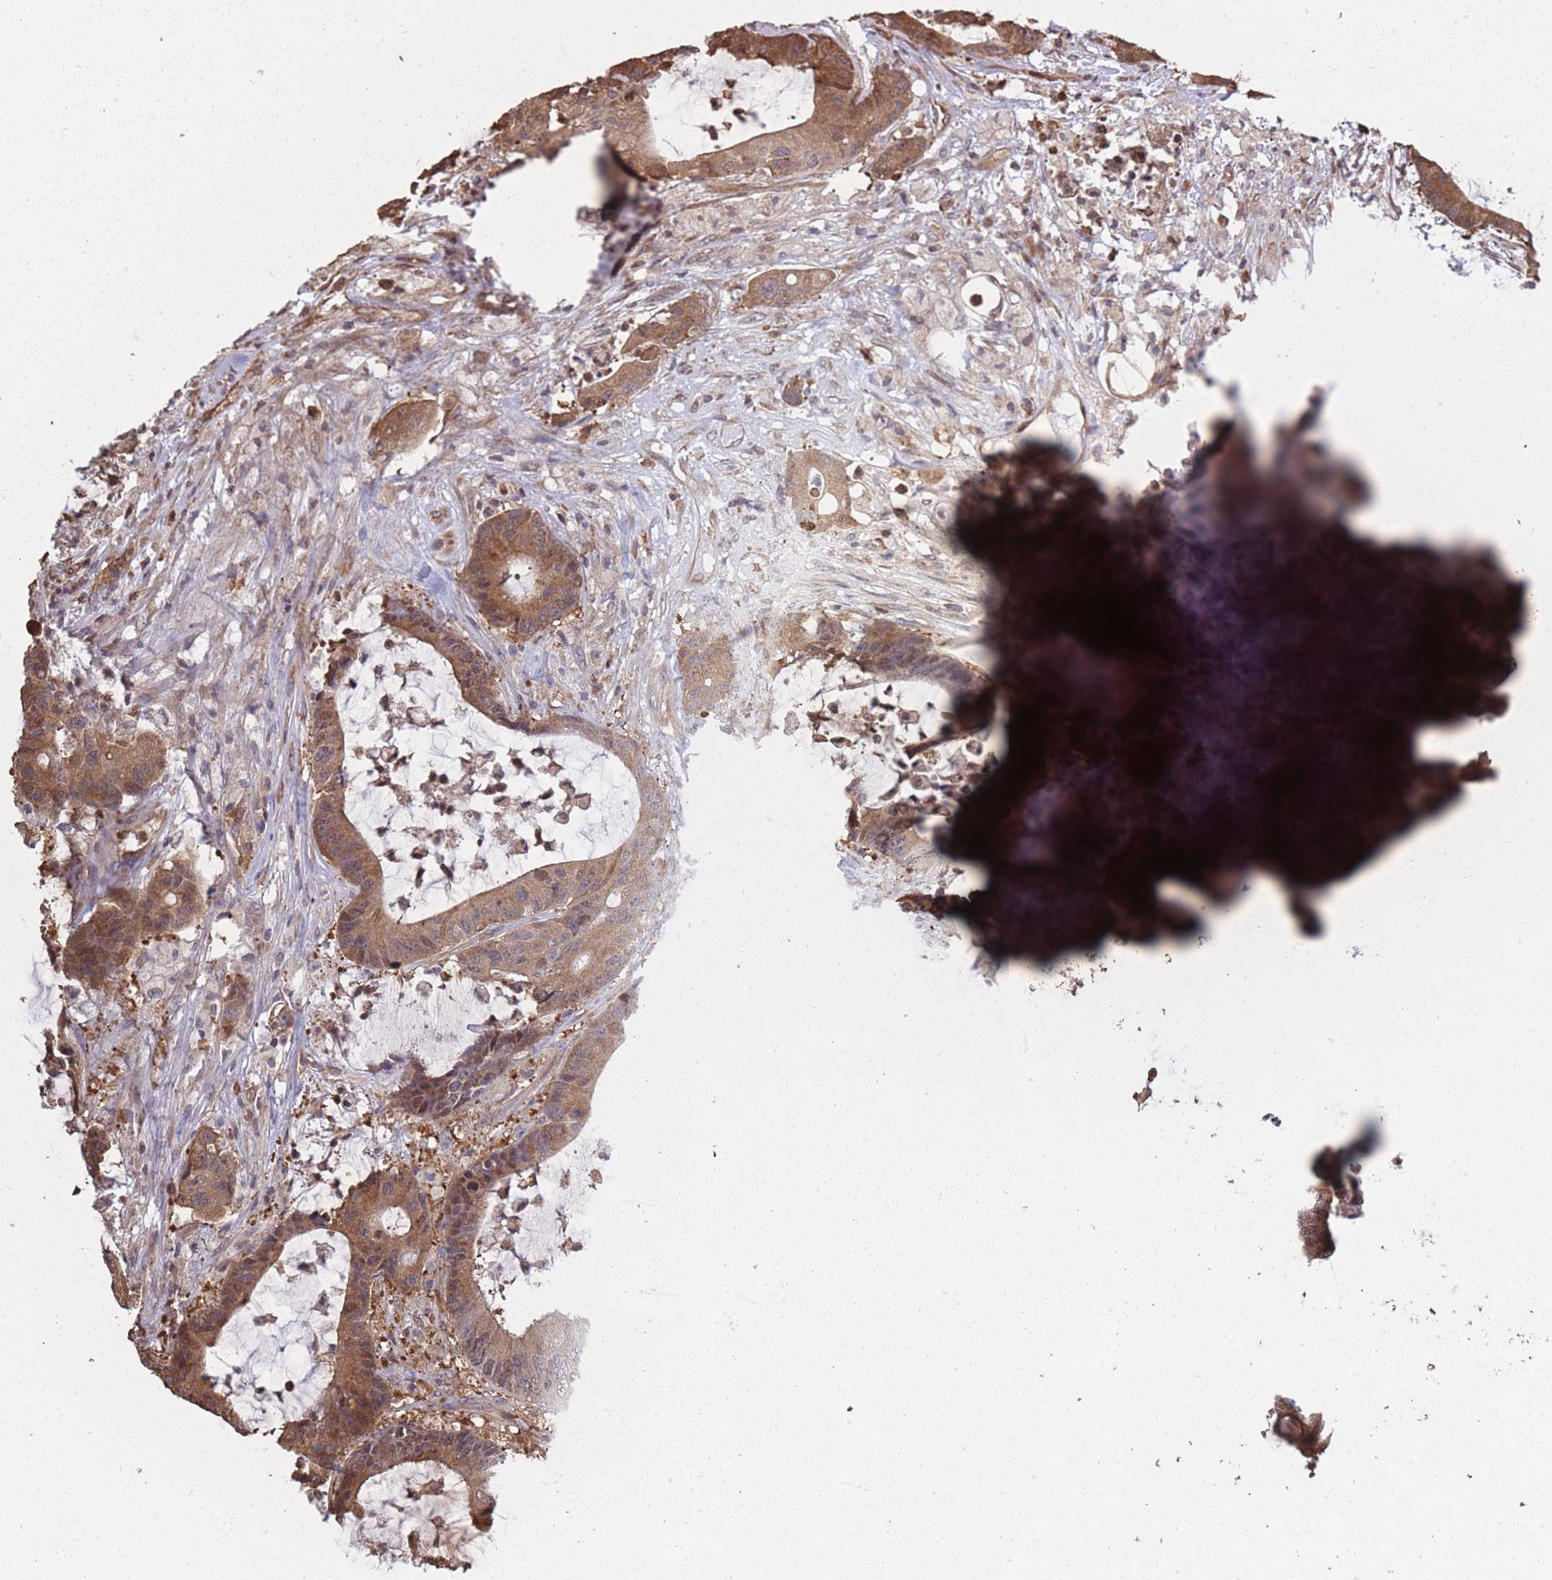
{"staining": {"intensity": "moderate", "quantity": ">75%", "location": "cytoplasmic/membranous"}, "tissue": "colorectal cancer", "cell_type": "Tumor cells", "image_type": "cancer", "snomed": [{"axis": "morphology", "description": "Adenocarcinoma, NOS"}, {"axis": "topography", "description": "Colon"}], "caption": "DAB immunohistochemical staining of human colorectal cancer demonstrates moderate cytoplasmic/membranous protein staining in approximately >75% of tumor cells. (DAB IHC, brown staining for protein, blue staining for nuclei).", "gene": "ARL13B", "patient": {"sex": "female", "age": 84}}